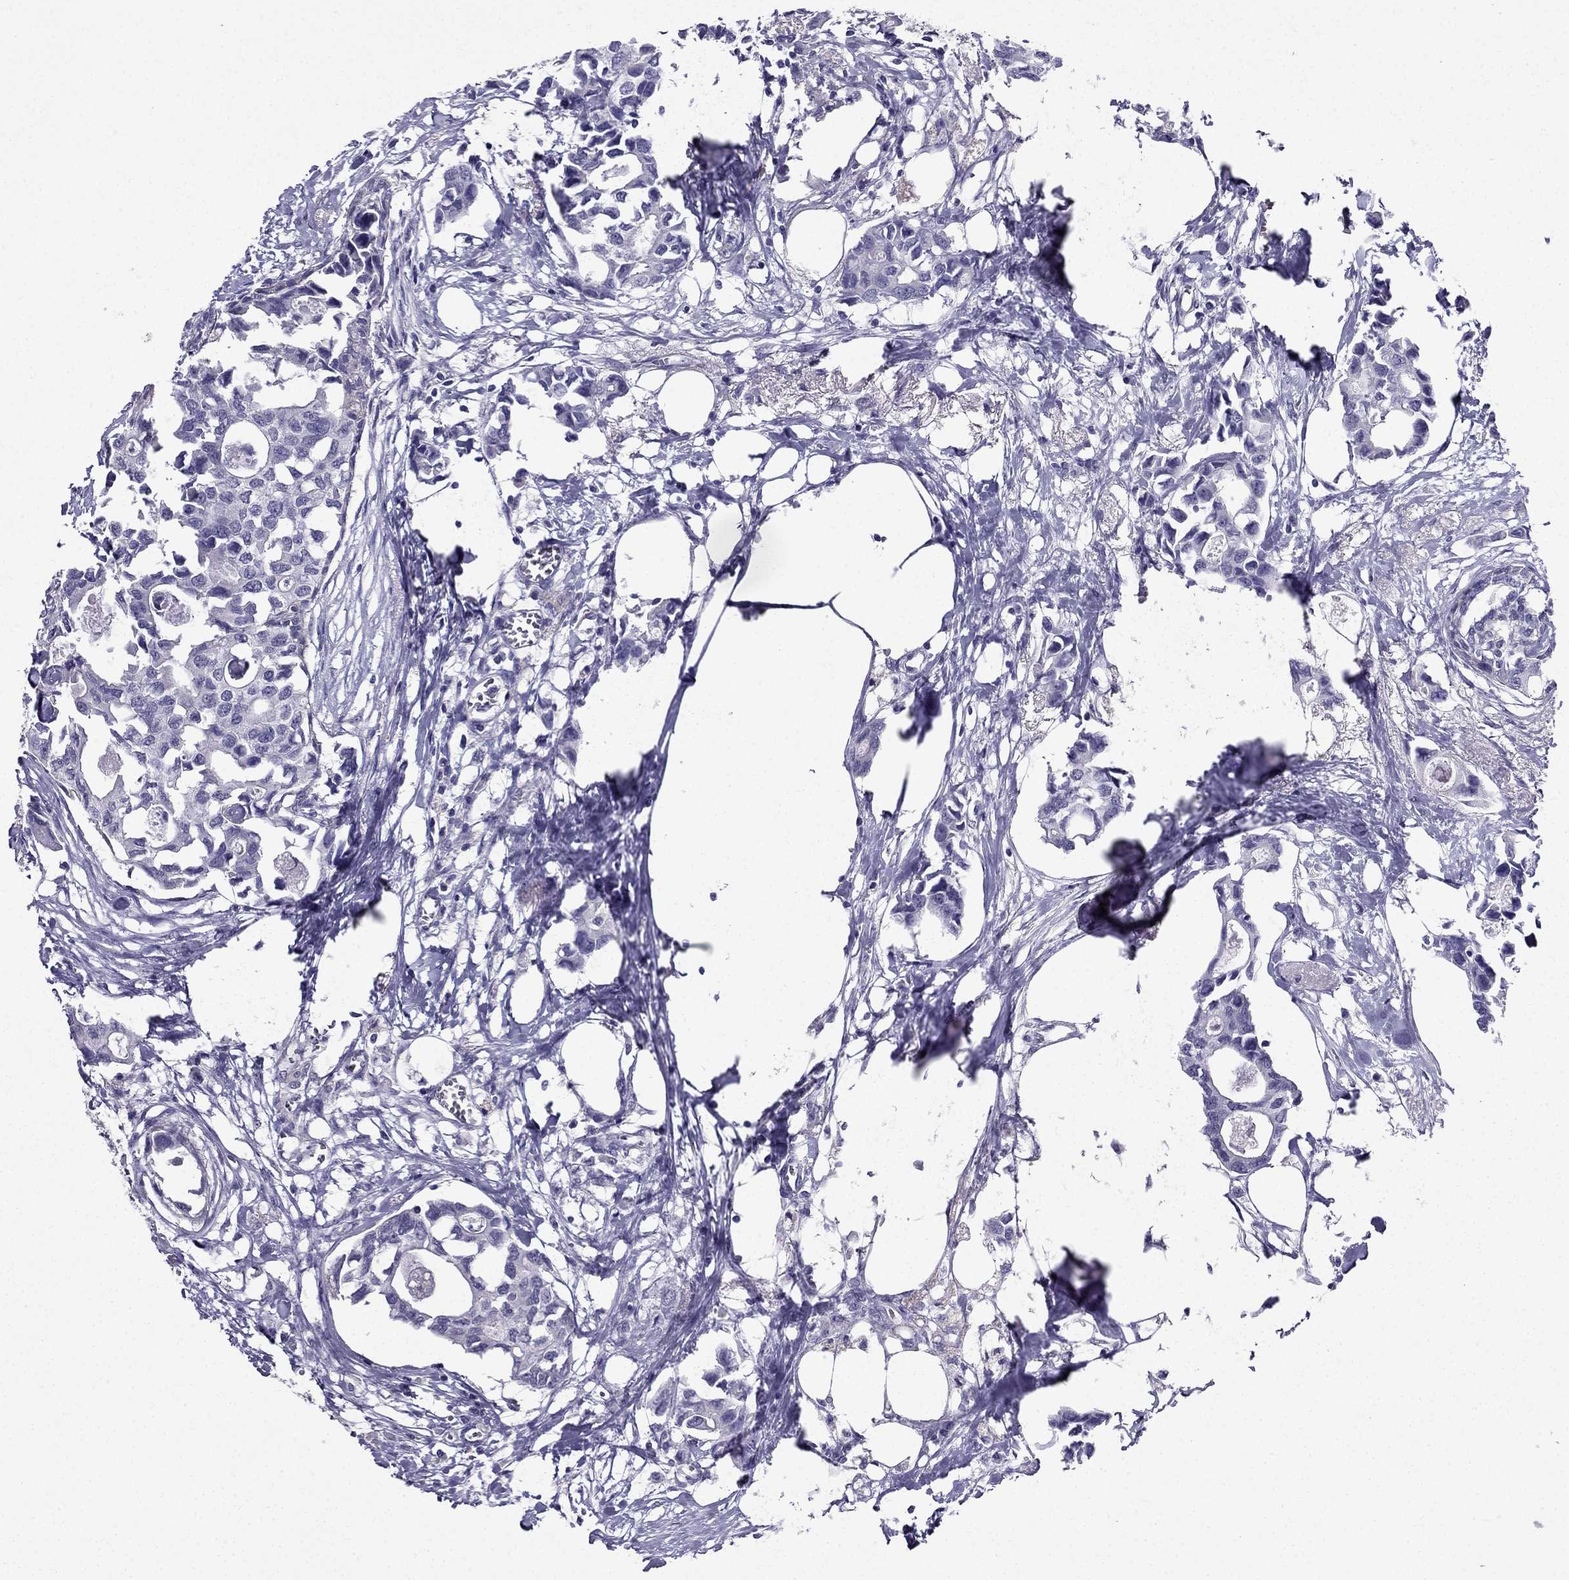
{"staining": {"intensity": "negative", "quantity": "none", "location": "none"}, "tissue": "breast cancer", "cell_type": "Tumor cells", "image_type": "cancer", "snomed": [{"axis": "morphology", "description": "Duct carcinoma"}, {"axis": "topography", "description": "Breast"}], "caption": "A histopathology image of human invasive ductal carcinoma (breast) is negative for staining in tumor cells.", "gene": "AAK1", "patient": {"sex": "female", "age": 83}}